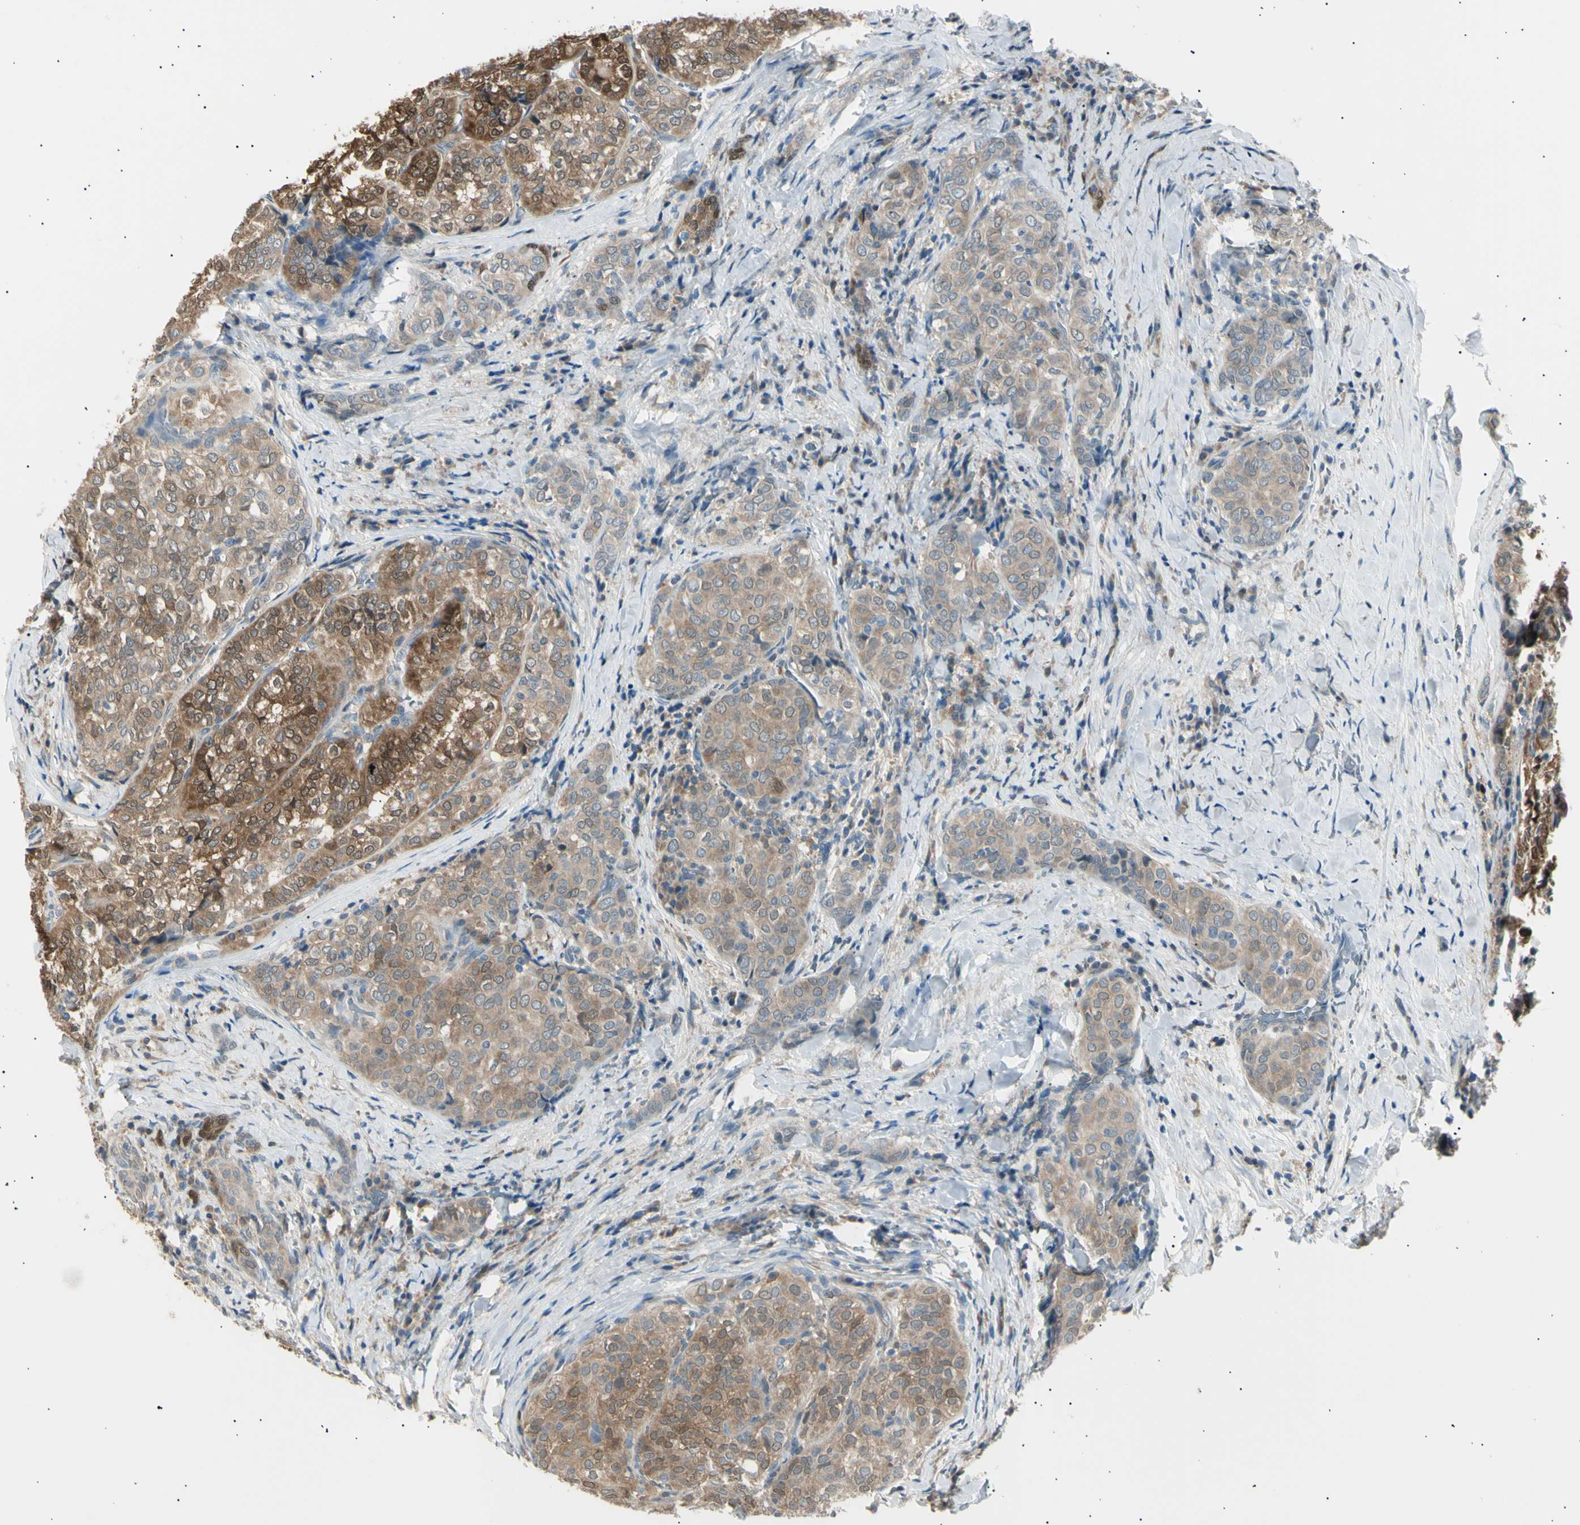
{"staining": {"intensity": "moderate", "quantity": ">75%", "location": "cytoplasmic/membranous"}, "tissue": "thyroid cancer", "cell_type": "Tumor cells", "image_type": "cancer", "snomed": [{"axis": "morphology", "description": "Normal tissue, NOS"}, {"axis": "morphology", "description": "Papillary adenocarcinoma, NOS"}, {"axis": "topography", "description": "Thyroid gland"}], "caption": "A brown stain labels moderate cytoplasmic/membranous expression of a protein in human thyroid cancer (papillary adenocarcinoma) tumor cells.", "gene": "LHPP", "patient": {"sex": "female", "age": 30}}